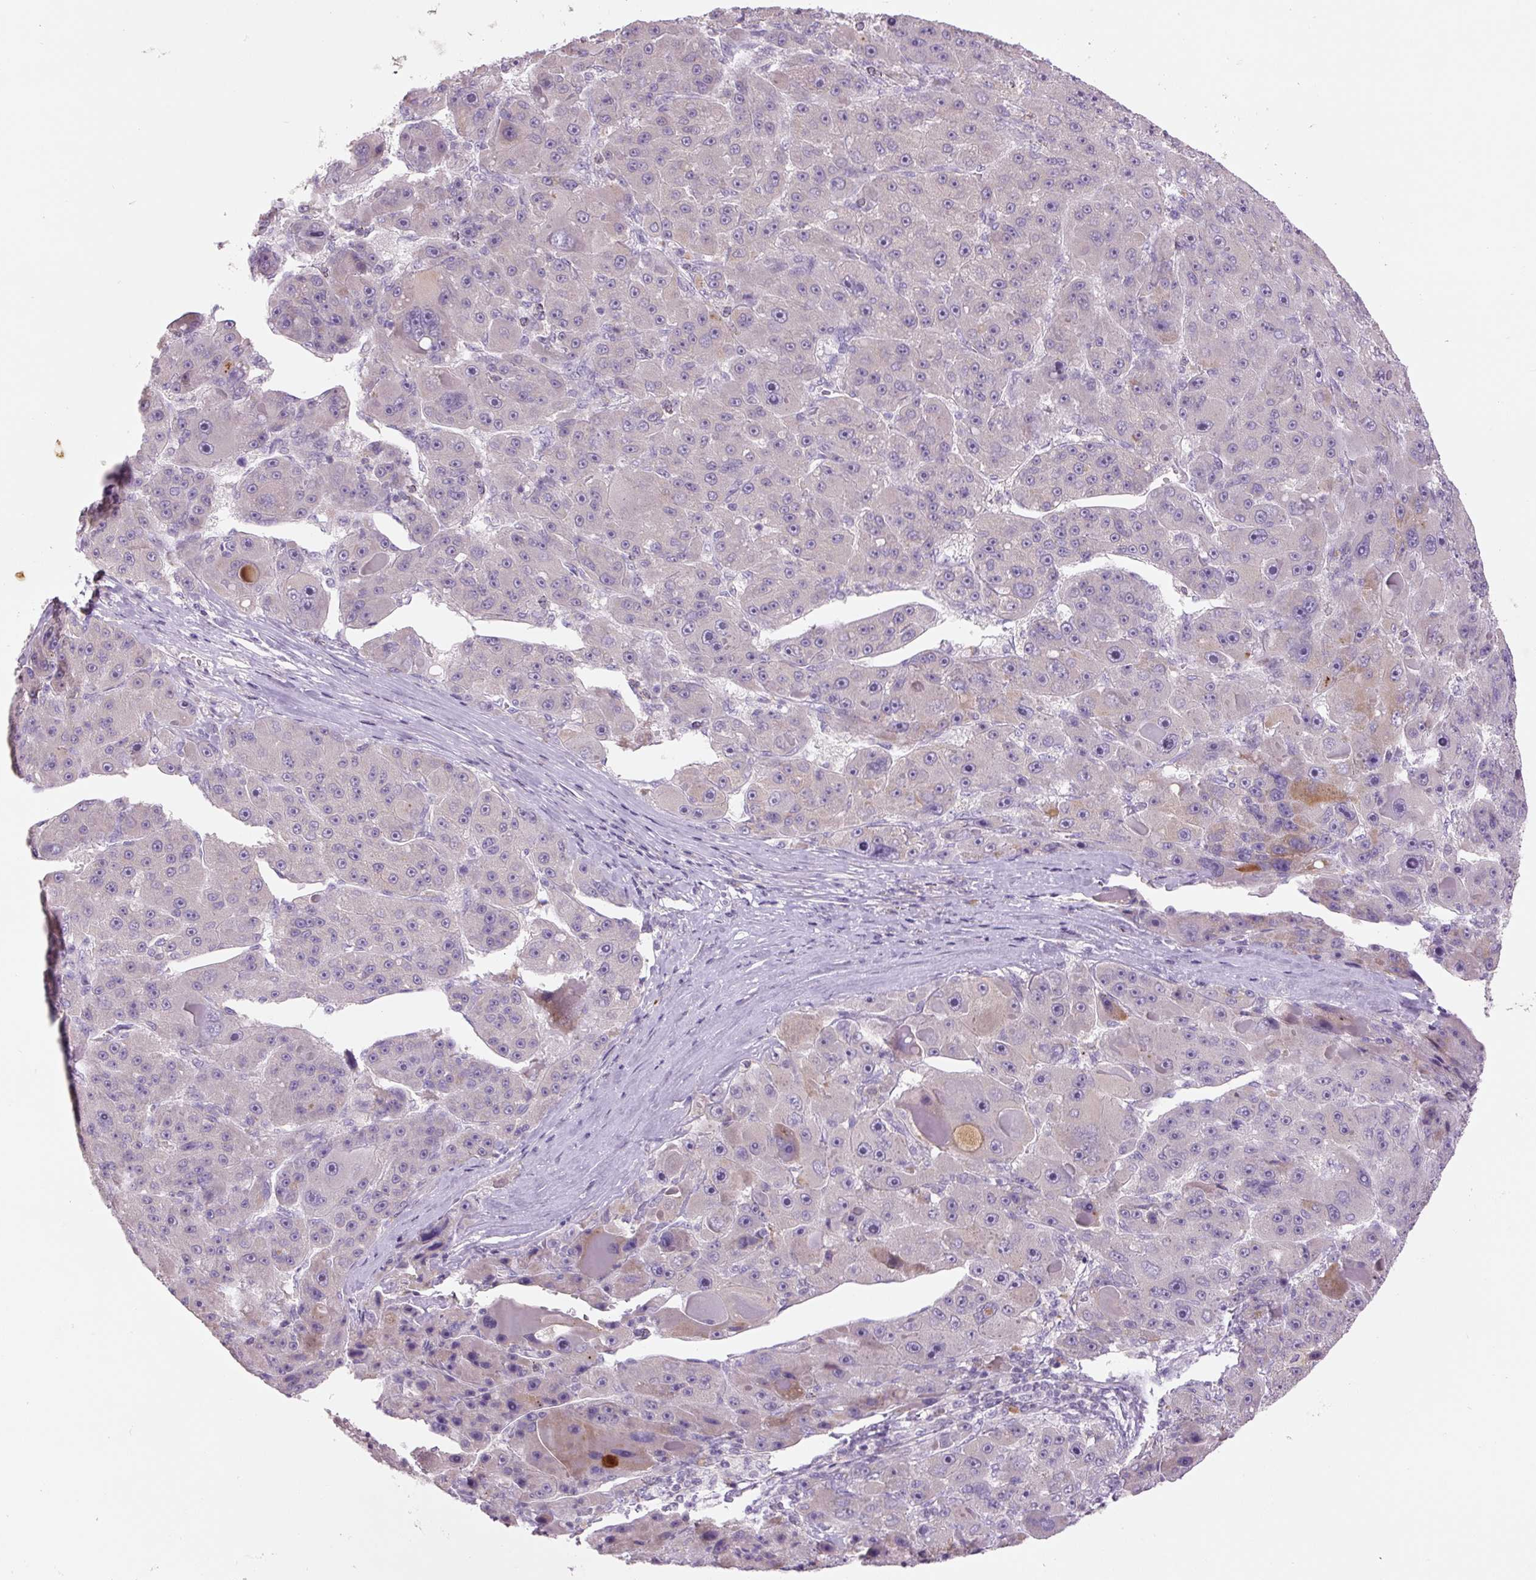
{"staining": {"intensity": "weak", "quantity": "<25%", "location": "cytoplasmic/membranous"}, "tissue": "liver cancer", "cell_type": "Tumor cells", "image_type": "cancer", "snomed": [{"axis": "morphology", "description": "Carcinoma, Hepatocellular, NOS"}, {"axis": "topography", "description": "Liver"}], "caption": "The immunohistochemistry (IHC) photomicrograph has no significant staining in tumor cells of liver cancer tissue. (DAB (3,3'-diaminobenzidine) immunohistochemistry (IHC) visualized using brightfield microscopy, high magnification).", "gene": "TMEM100", "patient": {"sex": "male", "age": 76}}